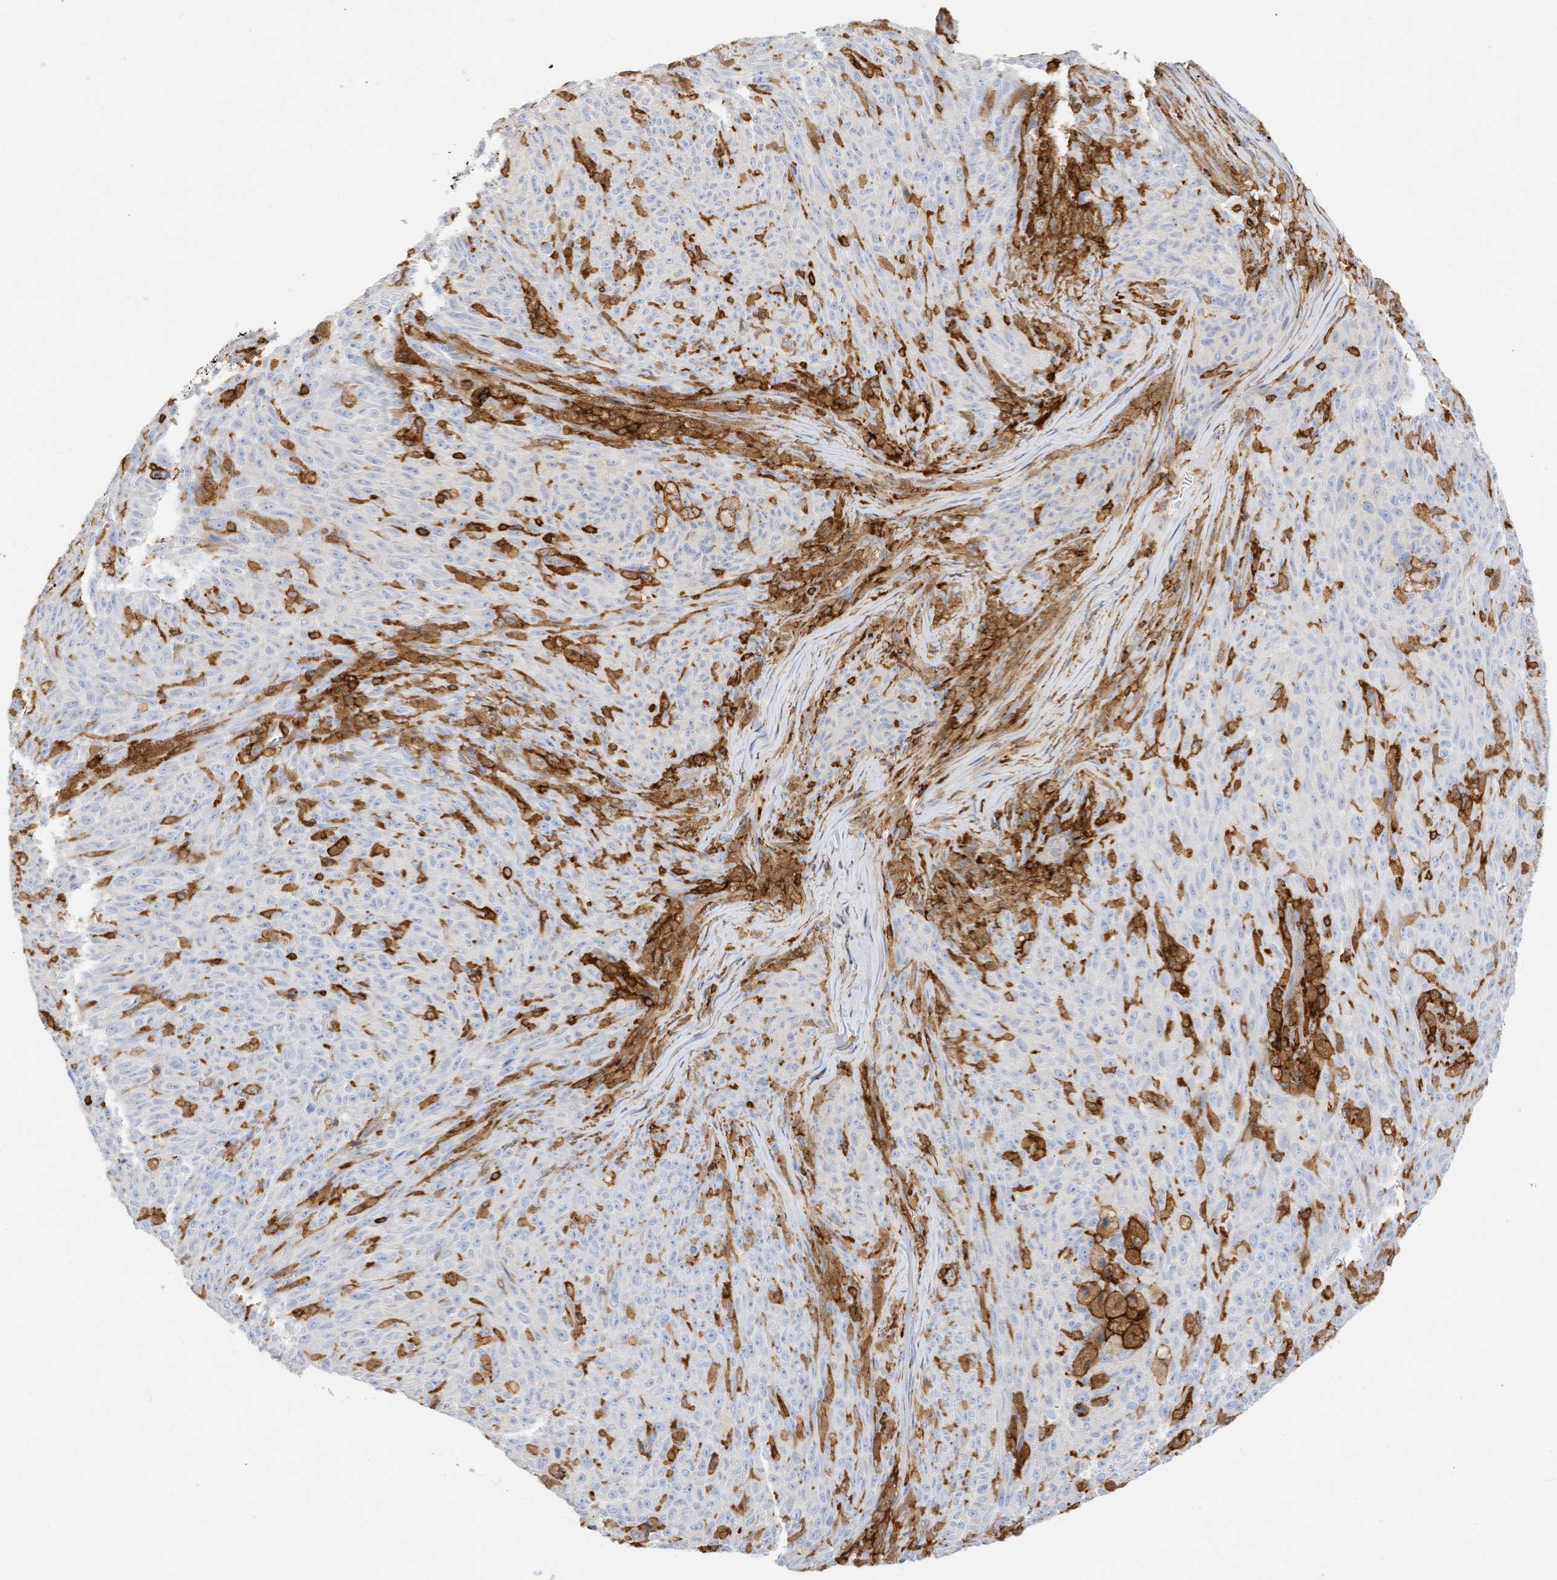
{"staining": {"intensity": "negative", "quantity": "none", "location": "none"}, "tissue": "melanoma", "cell_type": "Tumor cells", "image_type": "cancer", "snomed": [{"axis": "morphology", "description": "Malignant melanoma, NOS"}, {"axis": "topography", "description": "Skin"}], "caption": "Photomicrograph shows no protein staining in tumor cells of malignant melanoma tissue.", "gene": "ARHGAP25", "patient": {"sex": "female", "age": 82}}